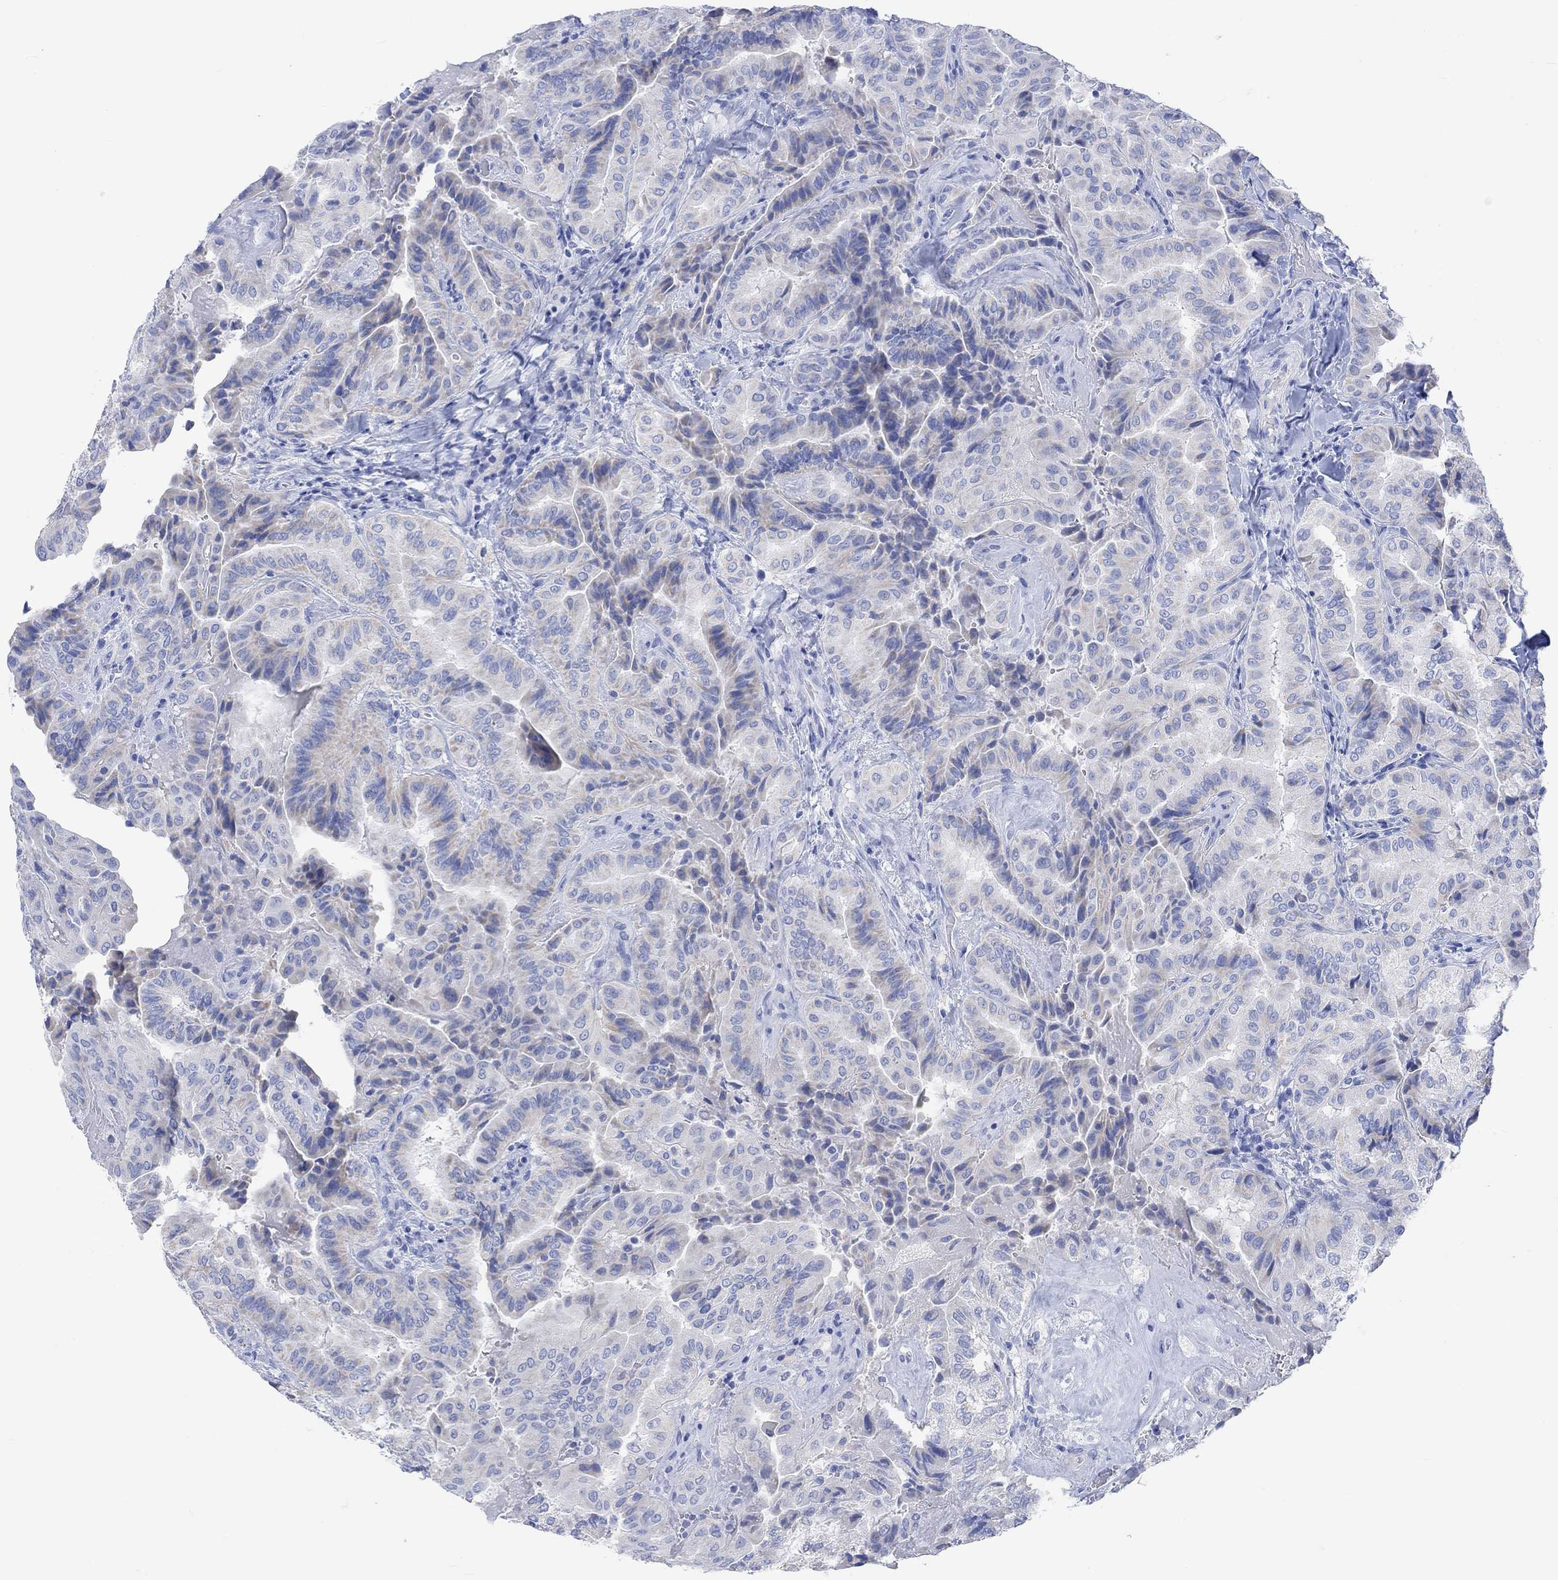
{"staining": {"intensity": "negative", "quantity": "none", "location": "none"}, "tissue": "thyroid cancer", "cell_type": "Tumor cells", "image_type": "cancer", "snomed": [{"axis": "morphology", "description": "Papillary adenocarcinoma, NOS"}, {"axis": "topography", "description": "Thyroid gland"}], "caption": "Thyroid cancer was stained to show a protein in brown. There is no significant positivity in tumor cells.", "gene": "CALCA", "patient": {"sex": "female", "age": 68}}